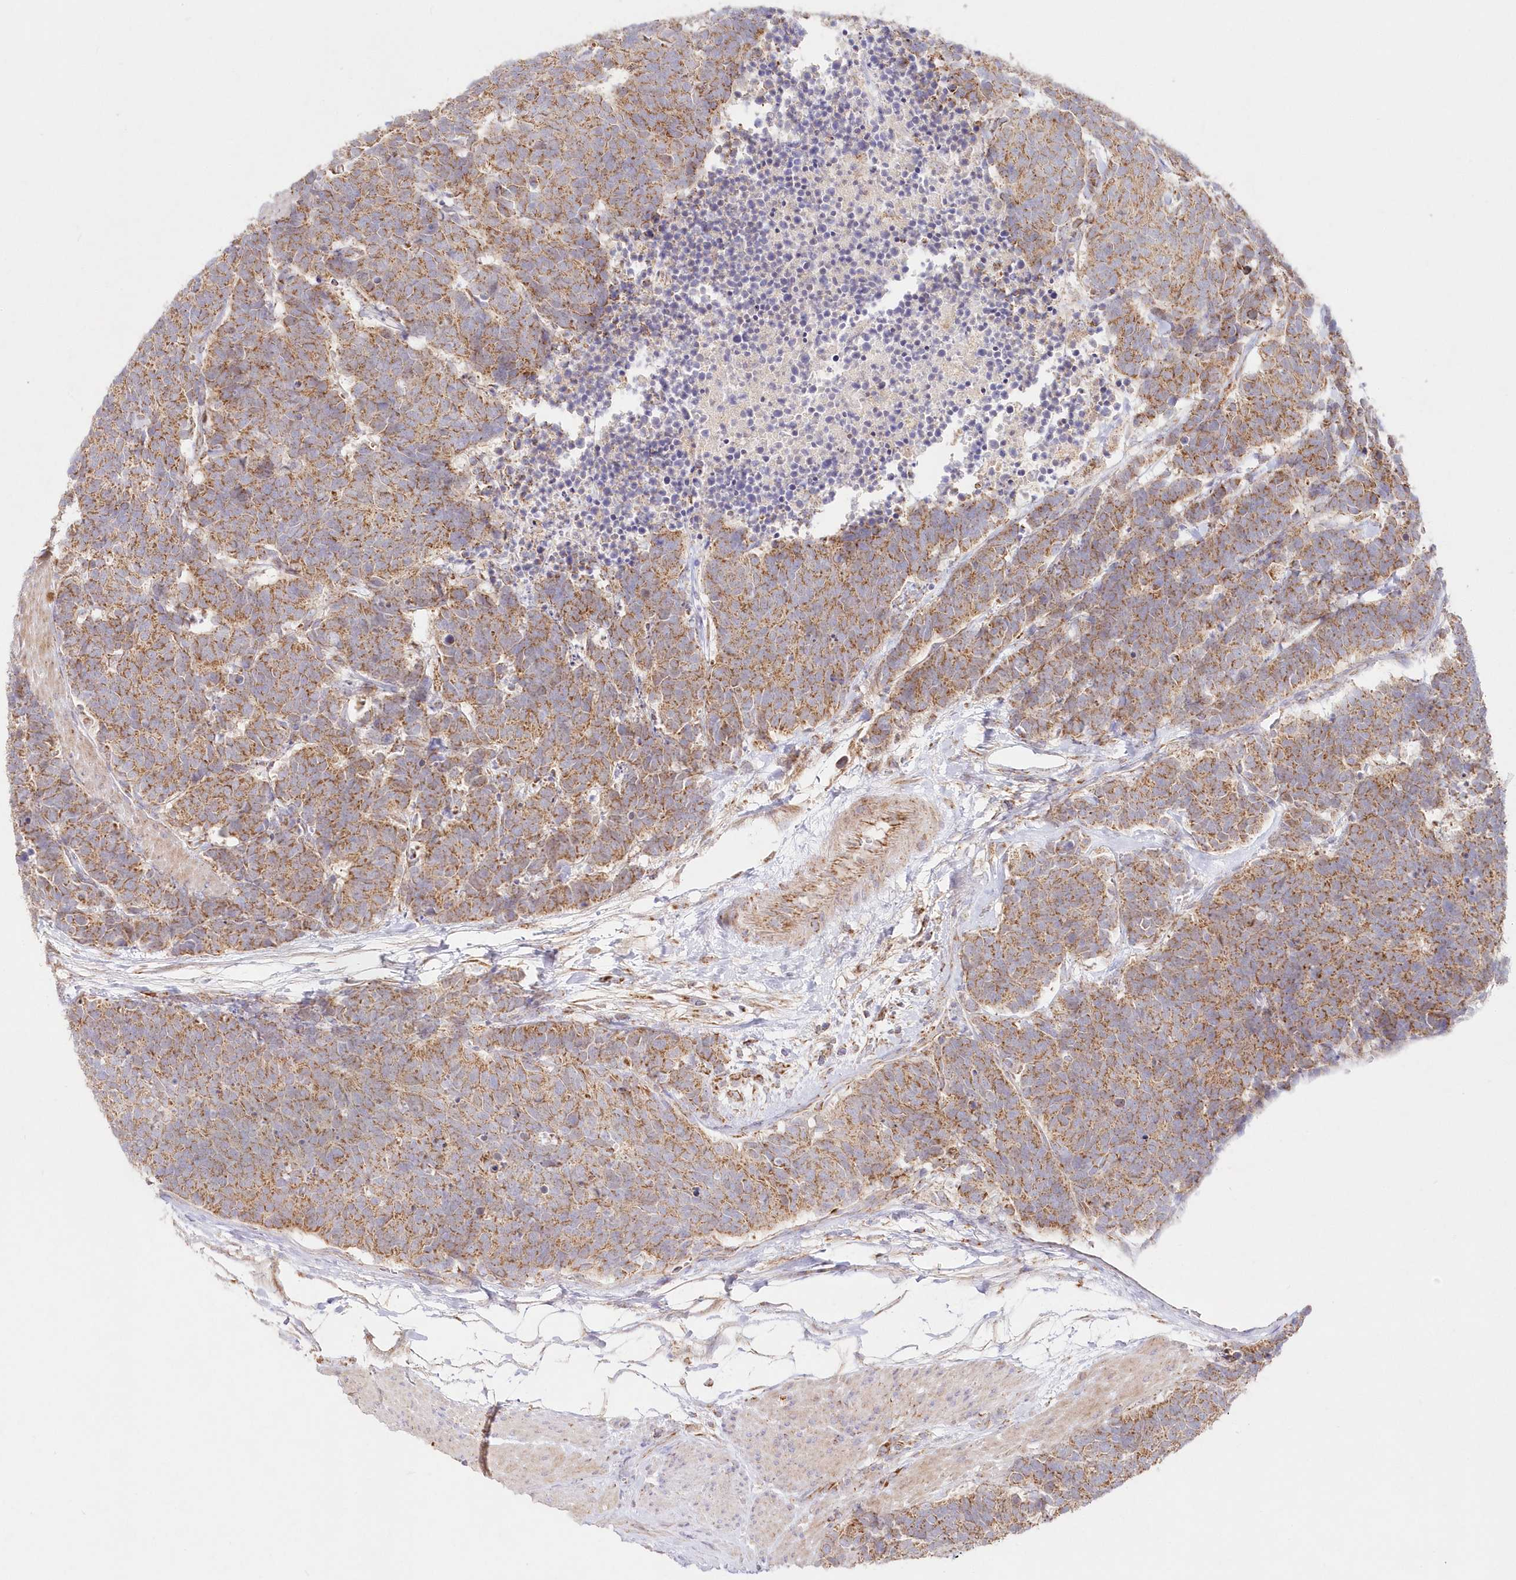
{"staining": {"intensity": "moderate", "quantity": ">75%", "location": "cytoplasmic/membranous"}, "tissue": "carcinoid", "cell_type": "Tumor cells", "image_type": "cancer", "snomed": [{"axis": "morphology", "description": "Carcinoma, NOS"}, {"axis": "morphology", "description": "Carcinoid, malignant, NOS"}, {"axis": "topography", "description": "Urinary bladder"}], "caption": "This image exhibits immunohistochemistry (IHC) staining of carcinoid, with medium moderate cytoplasmic/membranous positivity in about >75% of tumor cells.", "gene": "DNA2", "patient": {"sex": "male", "age": 57}}